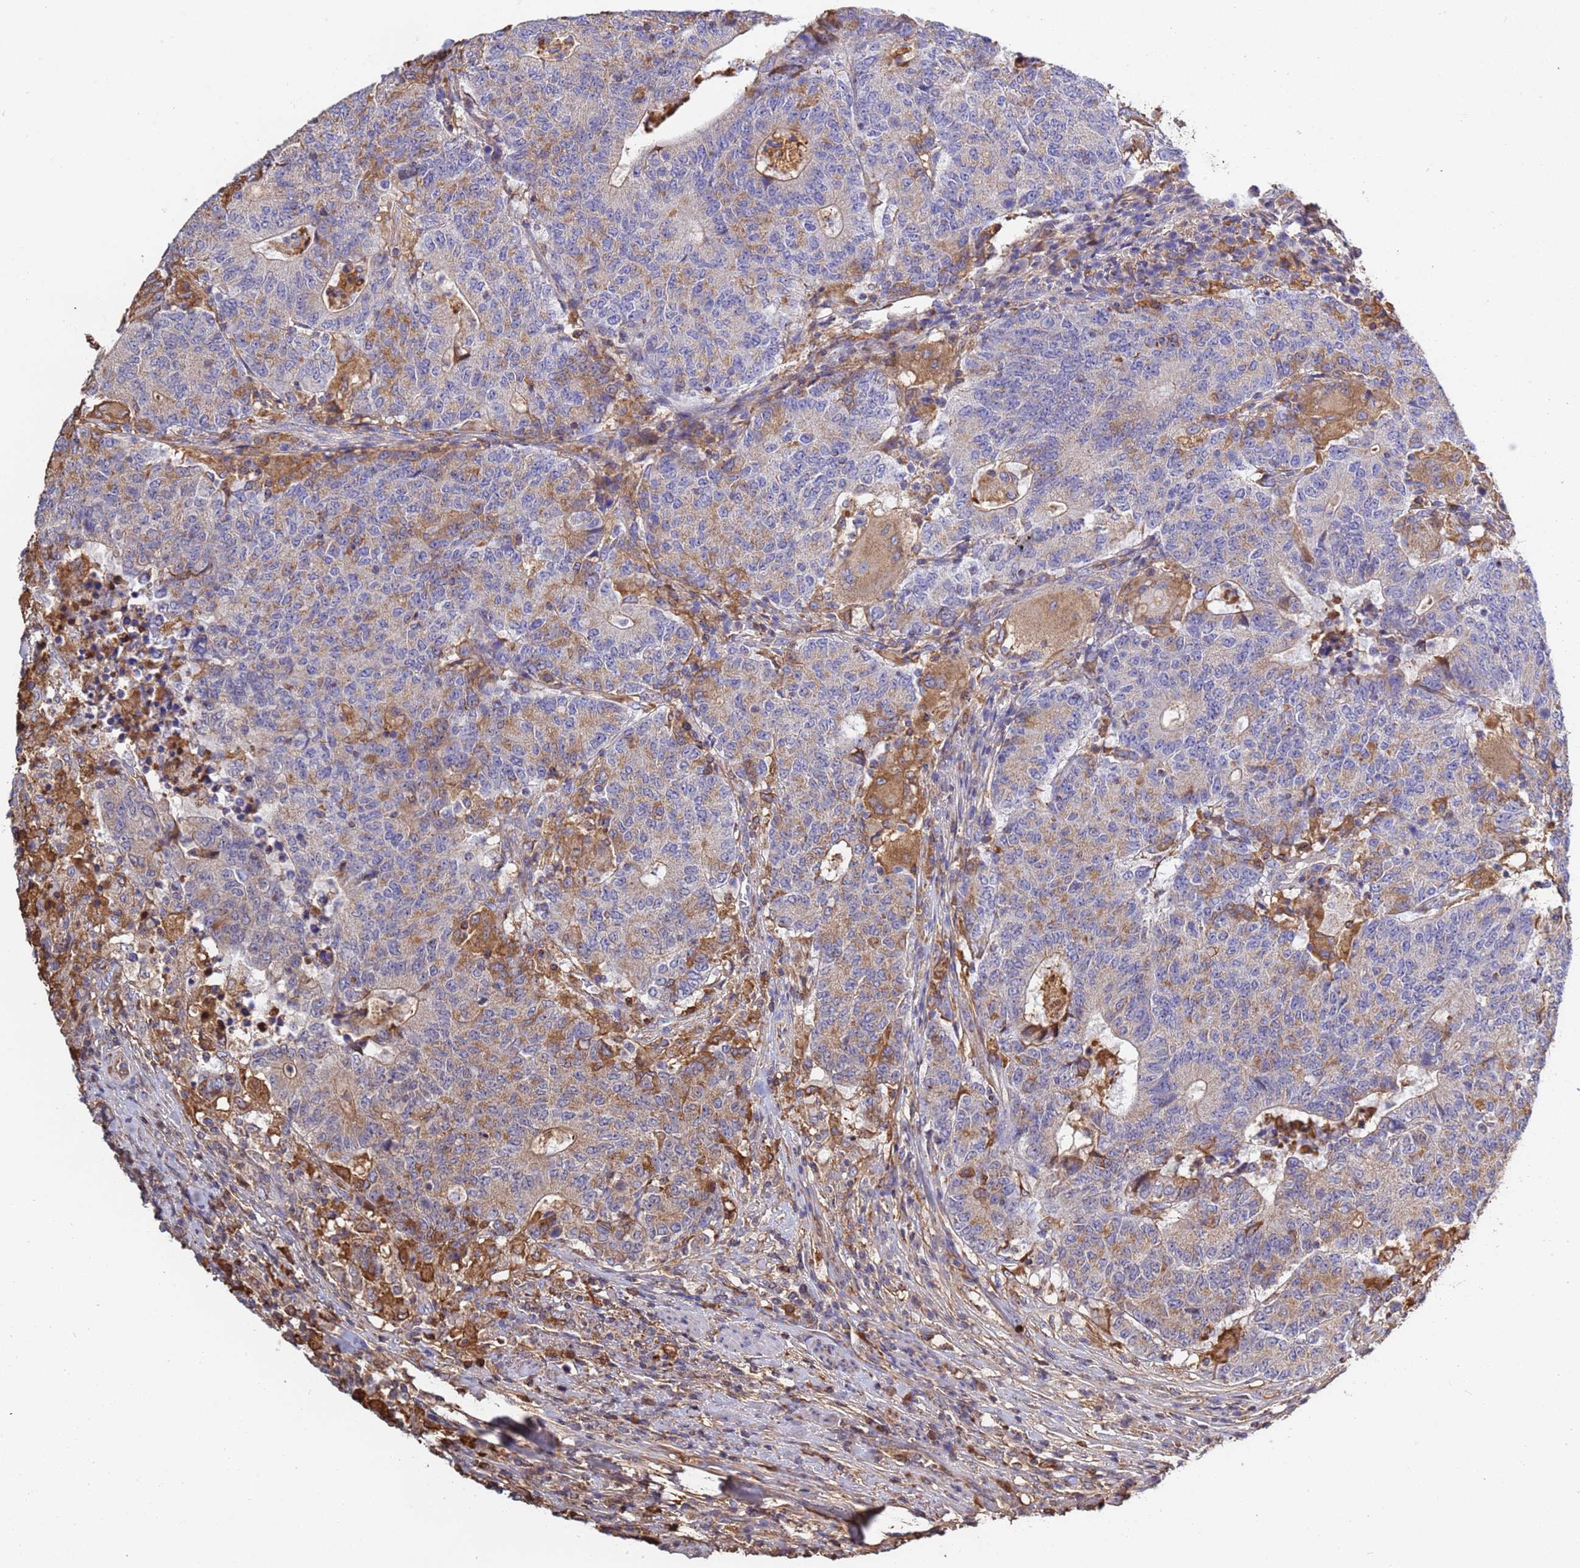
{"staining": {"intensity": "weak", "quantity": ">75%", "location": "cytoplasmic/membranous"}, "tissue": "colorectal cancer", "cell_type": "Tumor cells", "image_type": "cancer", "snomed": [{"axis": "morphology", "description": "Adenocarcinoma, NOS"}, {"axis": "topography", "description": "Colon"}], "caption": "Immunohistochemical staining of human colorectal cancer (adenocarcinoma) displays low levels of weak cytoplasmic/membranous expression in approximately >75% of tumor cells.", "gene": "GLUD1", "patient": {"sex": "female", "age": 75}}